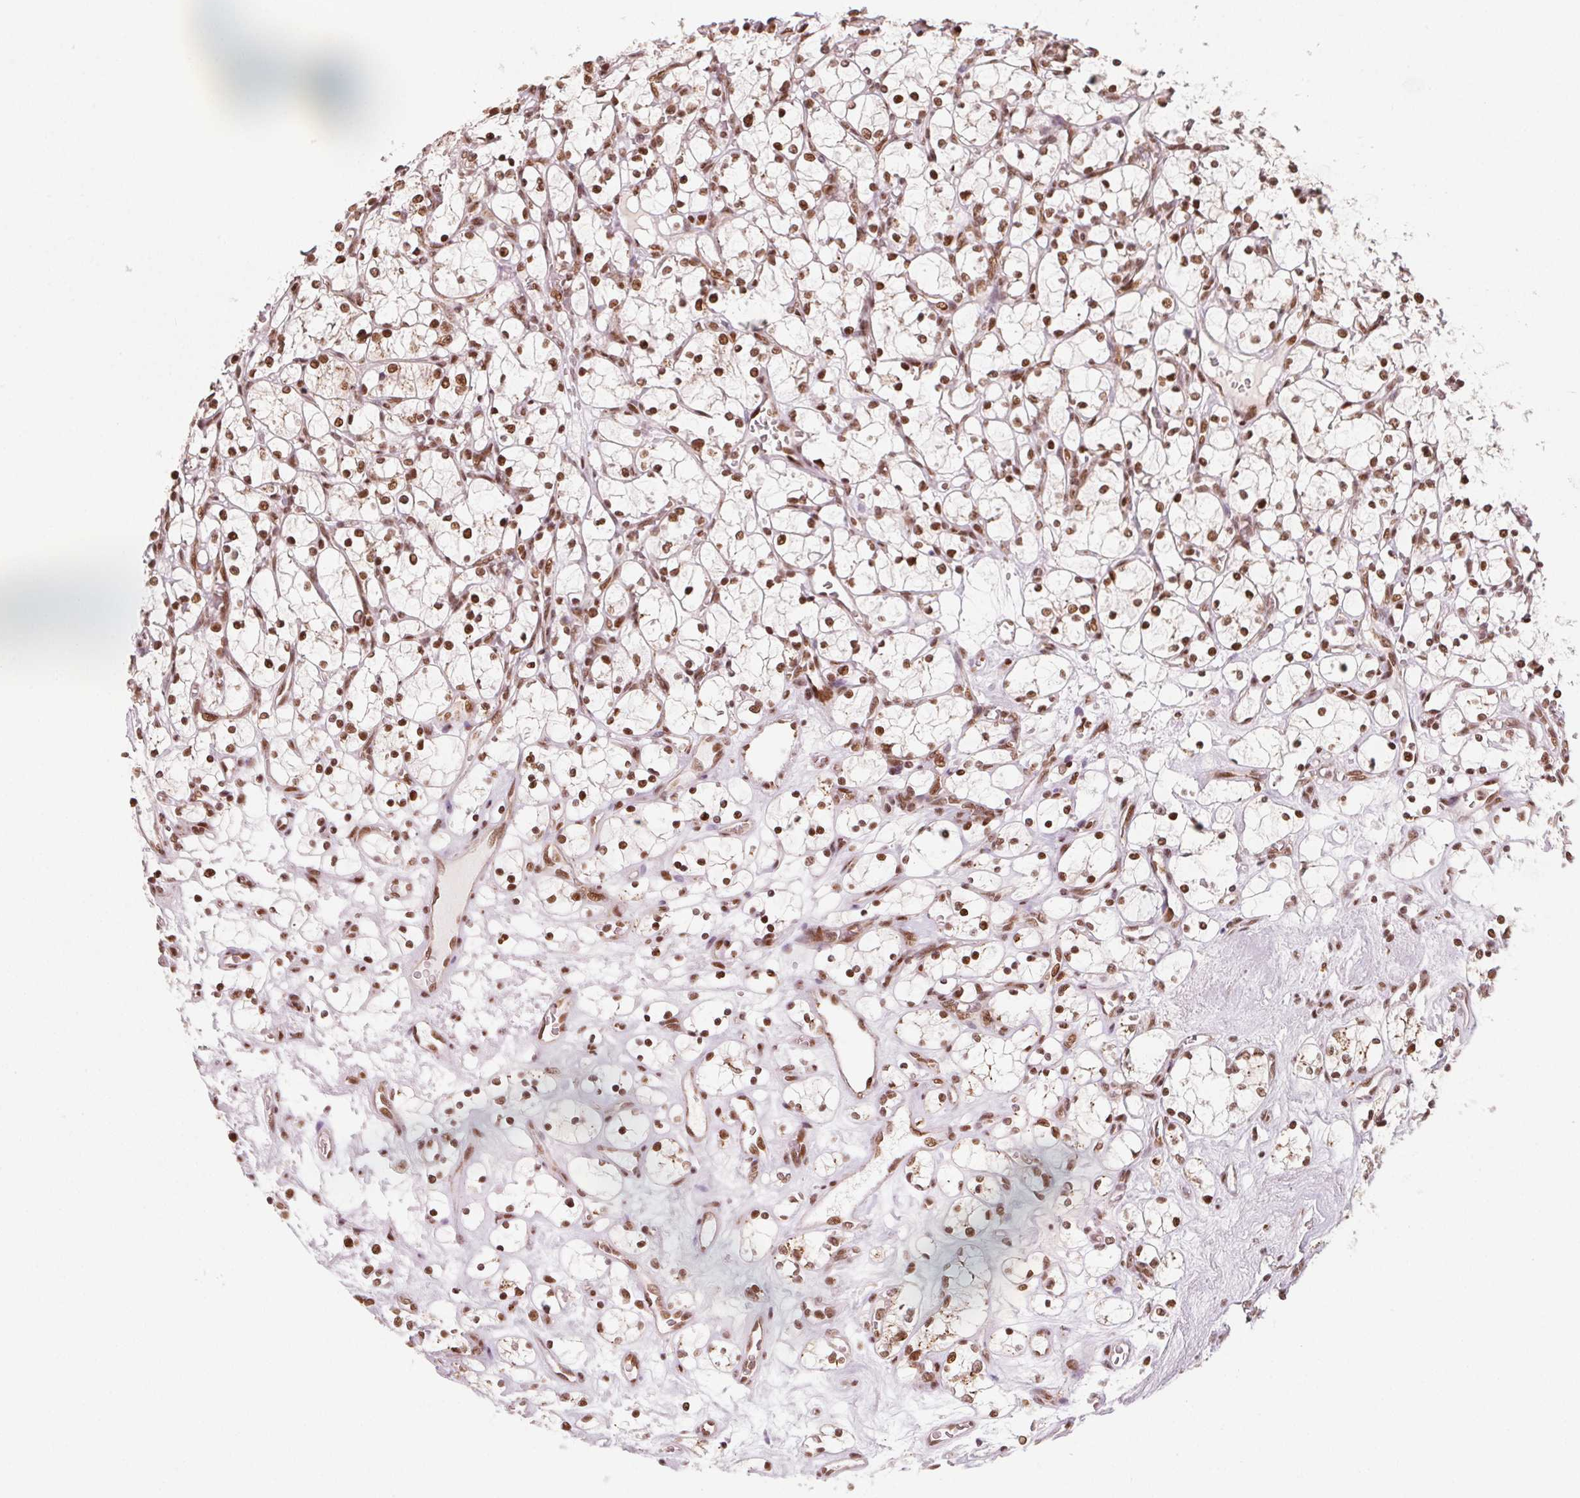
{"staining": {"intensity": "moderate", "quantity": ">75%", "location": "nuclear"}, "tissue": "renal cancer", "cell_type": "Tumor cells", "image_type": "cancer", "snomed": [{"axis": "morphology", "description": "Adenocarcinoma, NOS"}, {"axis": "topography", "description": "Kidney"}], "caption": "Immunohistochemistry staining of renal cancer, which shows medium levels of moderate nuclear positivity in about >75% of tumor cells indicating moderate nuclear protein expression. The staining was performed using DAB (brown) for protein detection and nuclei were counterstained in hematoxylin (blue).", "gene": "TOPORS", "patient": {"sex": "female", "age": 69}}